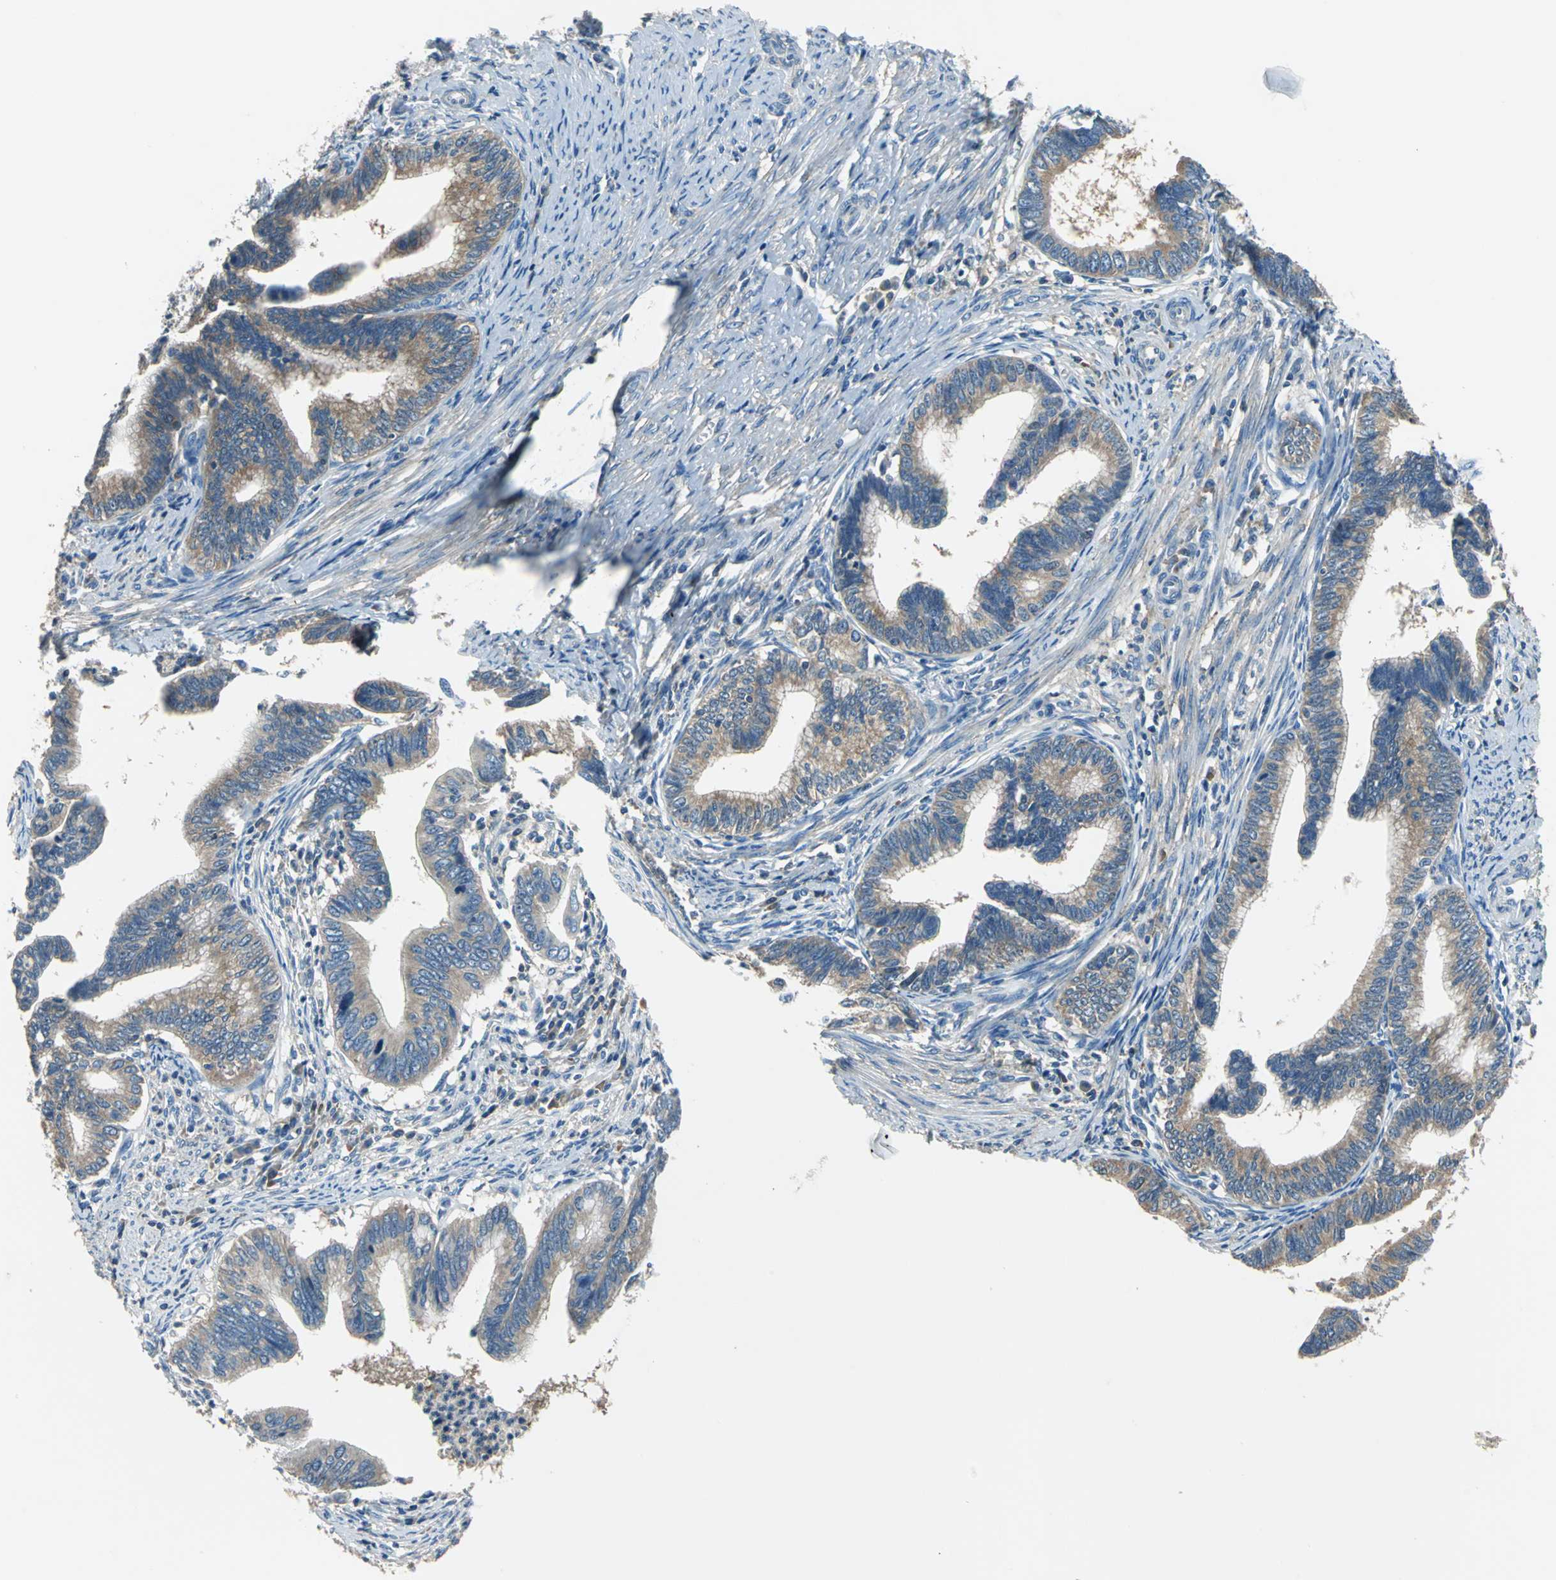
{"staining": {"intensity": "weak", "quantity": "<25%", "location": "cytoplasmic/membranous"}, "tissue": "cervical cancer", "cell_type": "Tumor cells", "image_type": "cancer", "snomed": [{"axis": "morphology", "description": "Adenocarcinoma, NOS"}, {"axis": "topography", "description": "Cervix"}], "caption": "This is a photomicrograph of immunohistochemistry (IHC) staining of cervical adenocarcinoma, which shows no positivity in tumor cells. (DAB (3,3'-diaminobenzidine) immunohistochemistry (IHC) visualized using brightfield microscopy, high magnification).", "gene": "PRKCA", "patient": {"sex": "female", "age": 36}}